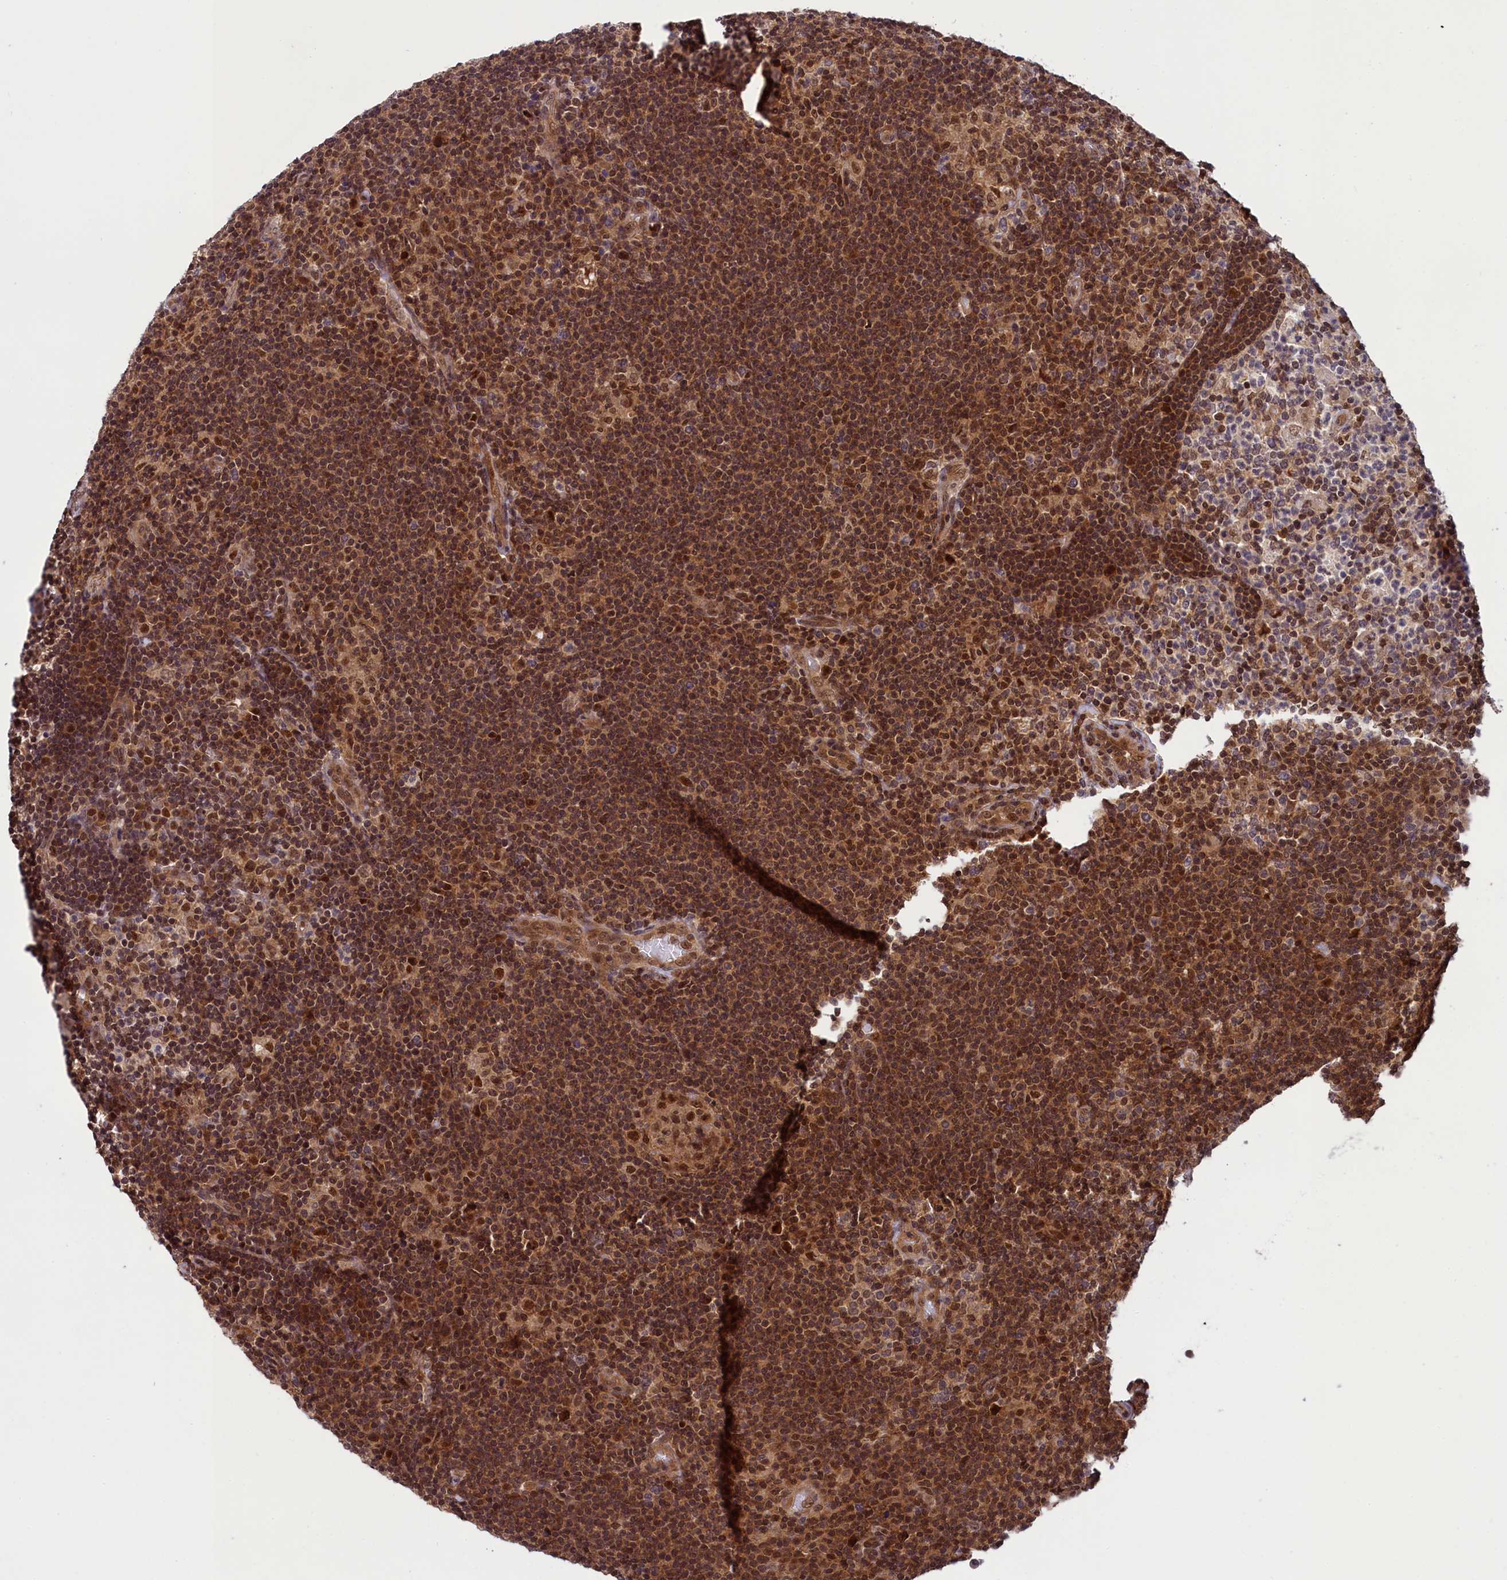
{"staining": {"intensity": "moderate", "quantity": ">75%", "location": "nuclear"}, "tissue": "lymphoma", "cell_type": "Tumor cells", "image_type": "cancer", "snomed": [{"axis": "morphology", "description": "Hodgkin's disease, NOS"}, {"axis": "topography", "description": "Lymph node"}], "caption": "This histopathology image demonstrates immunohistochemistry (IHC) staining of human Hodgkin's disease, with medium moderate nuclear staining in about >75% of tumor cells.", "gene": "SLC7A6OS", "patient": {"sex": "female", "age": 57}}